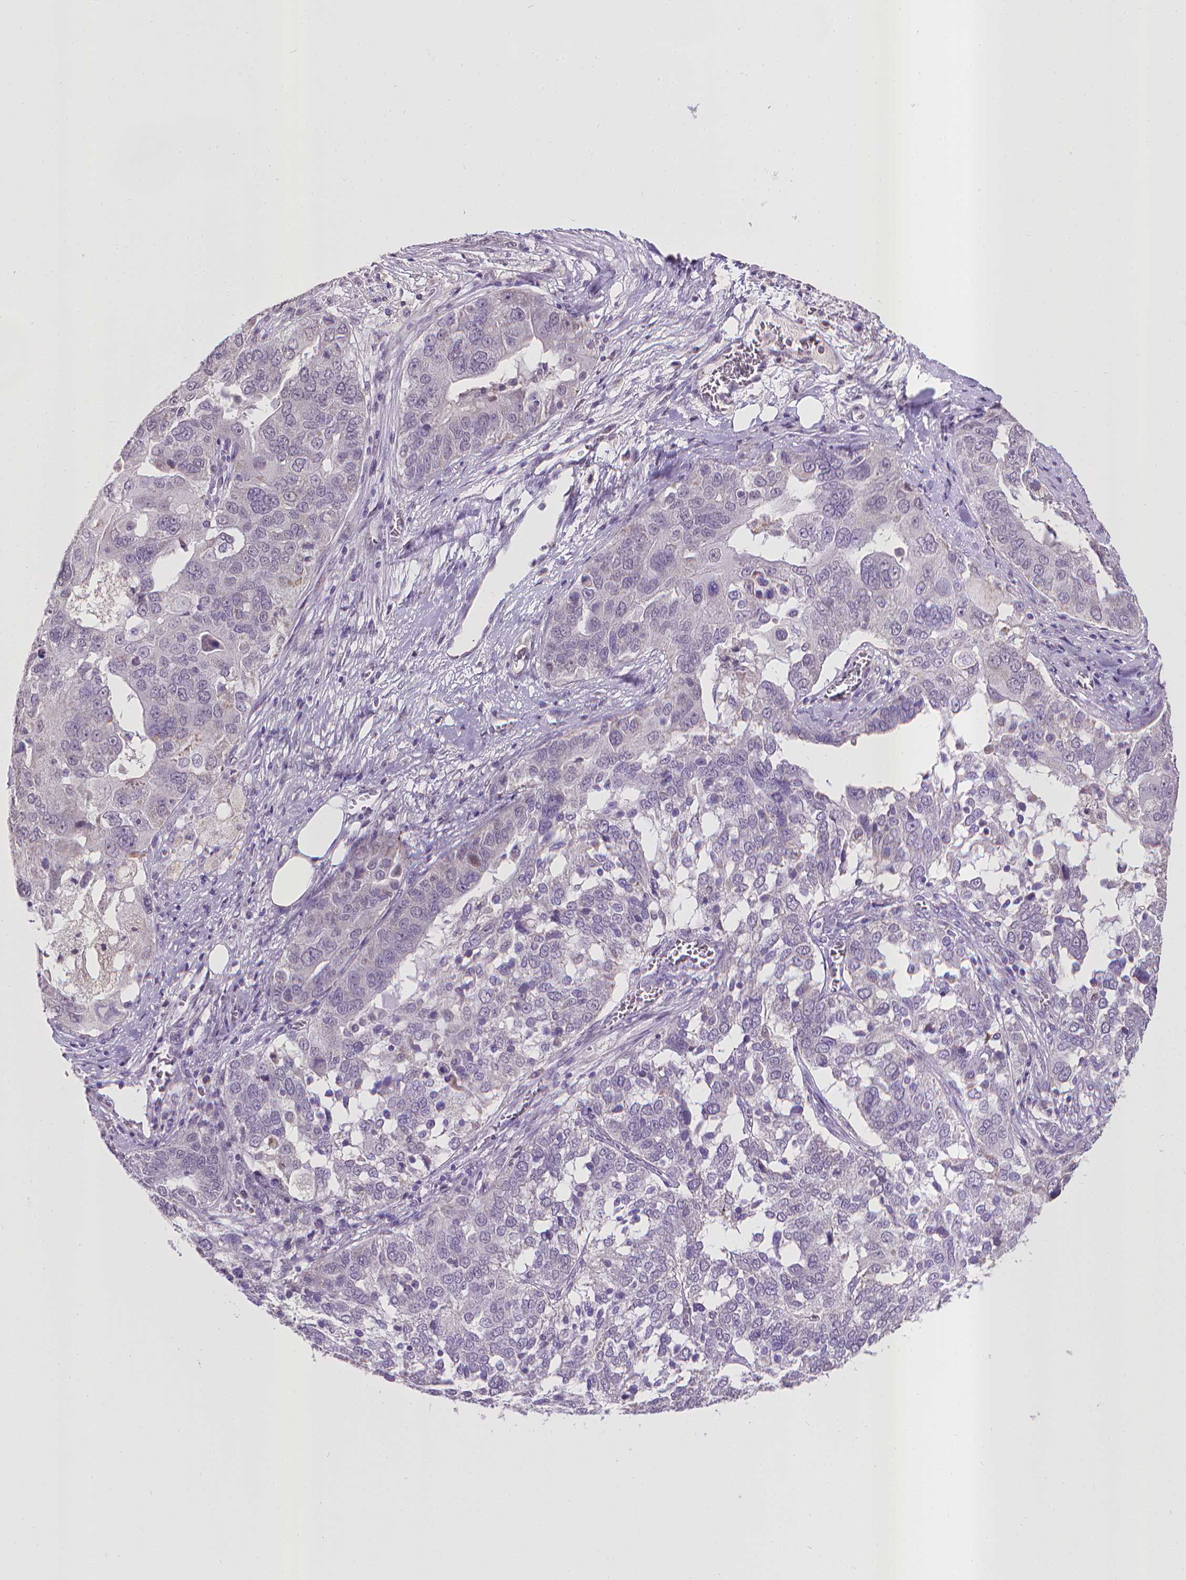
{"staining": {"intensity": "negative", "quantity": "none", "location": "none"}, "tissue": "ovarian cancer", "cell_type": "Tumor cells", "image_type": "cancer", "snomed": [{"axis": "morphology", "description": "Carcinoma, endometroid"}, {"axis": "topography", "description": "Soft tissue"}, {"axis": "topography", "description": "Ovary"}], "caption": "This is an immunohistochemistry micrograph of ovarian endometroid carcinoma. There is no expression in tumor cells.", "gene": "KMO", "patient": {"sex": "female", "age": 52}}